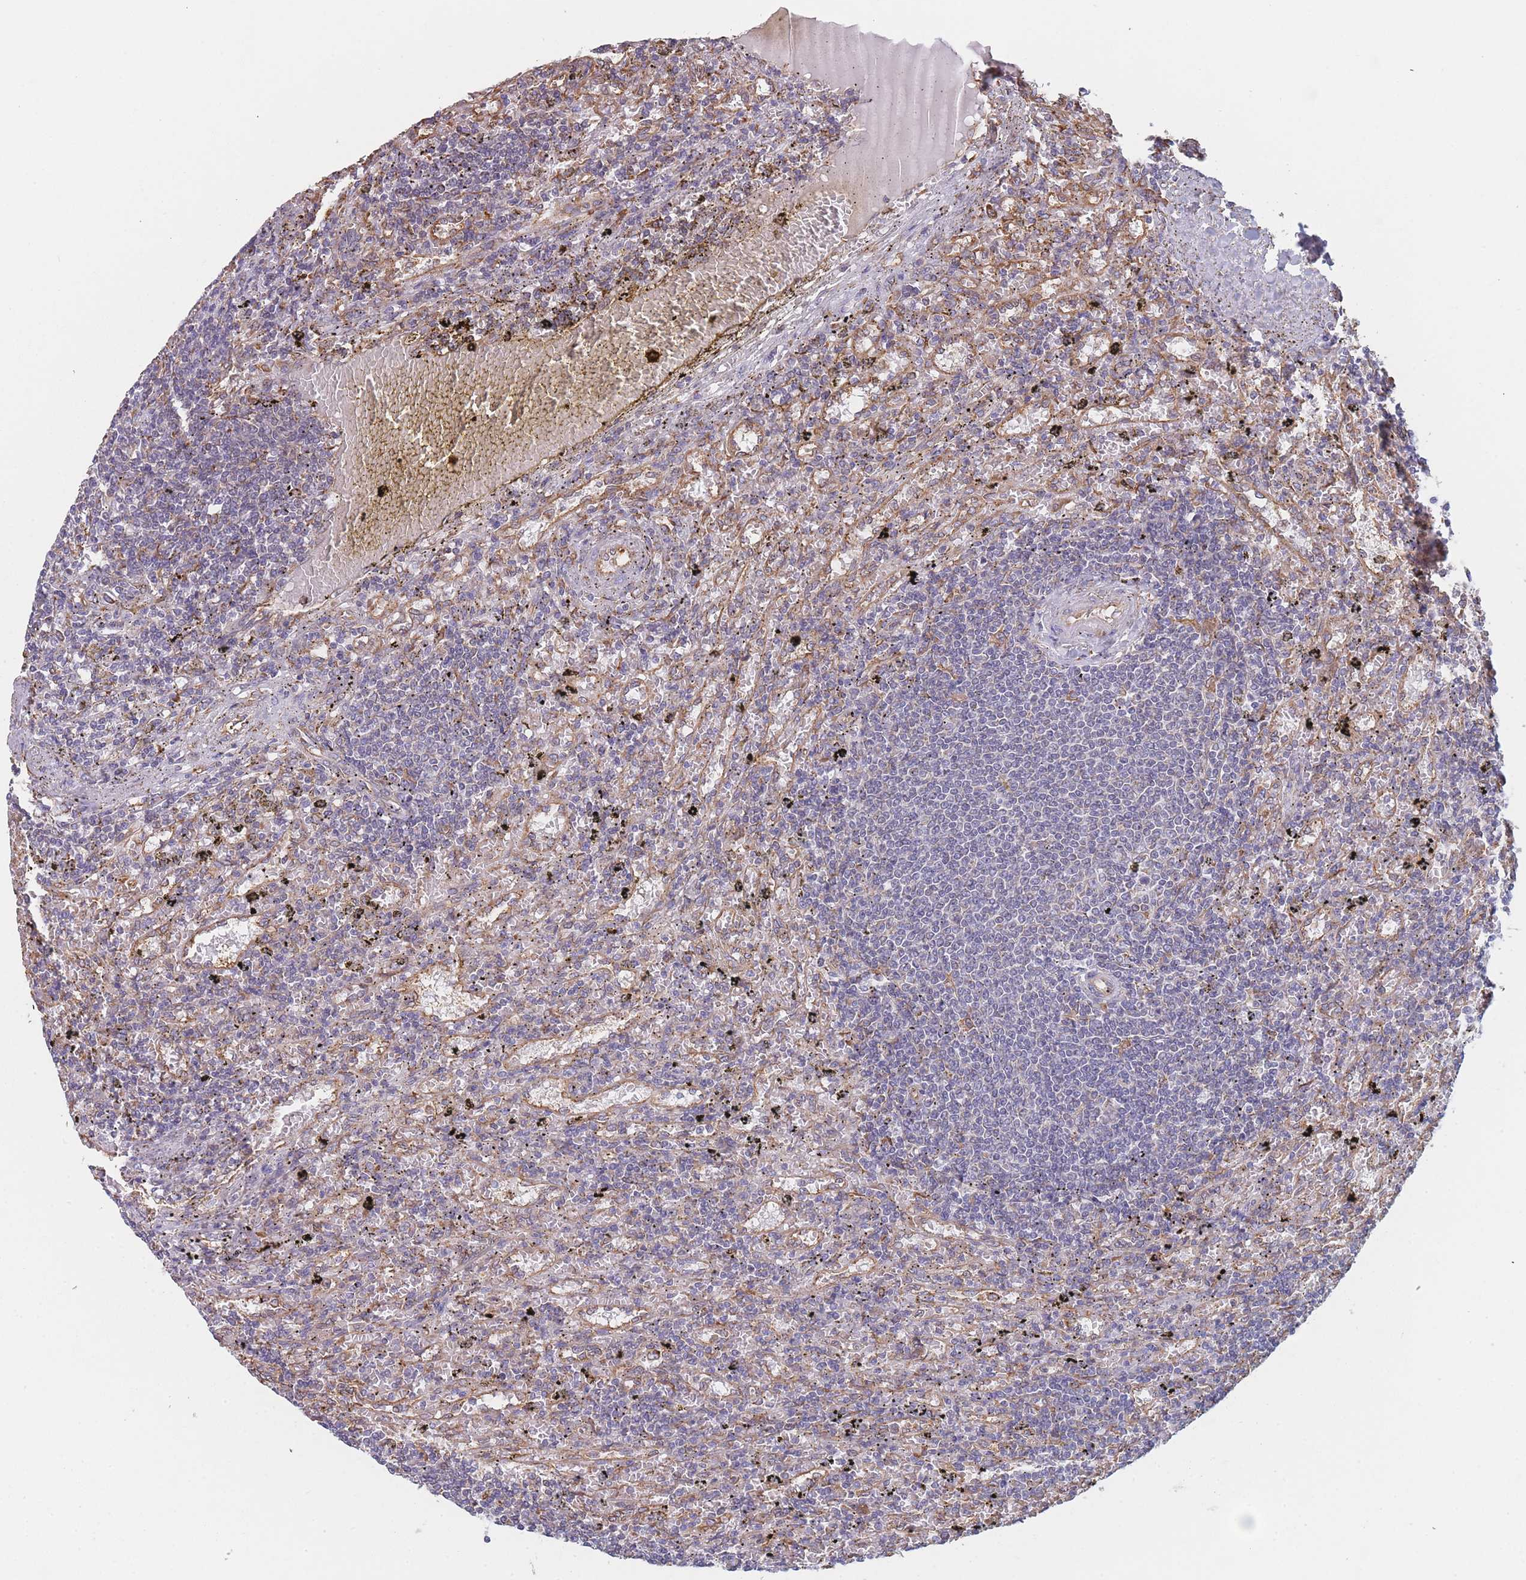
{"staining": {"intensity": "negative", "quantity": "none", "location": "none"}, "tissue": "lymphoma", "cell_type": "Tumor cells", "image_type": "cancer", "snomed": [{"axis": "morphology", "description": "Malignant lymphoma, non-Hodgkin's type, Low grade"}, {"axis": "topography", "description": "Spleen"}], "caption": "Immunohistochemistry image of low-grade malignant lymphoma, non-Hodgkin's type stained for a protein (brown), which shows no staining in tumor cells. Nuclei are stained in blue.", "gene": "OR7C2", "patient": {"sex": "male", "age": 76}}